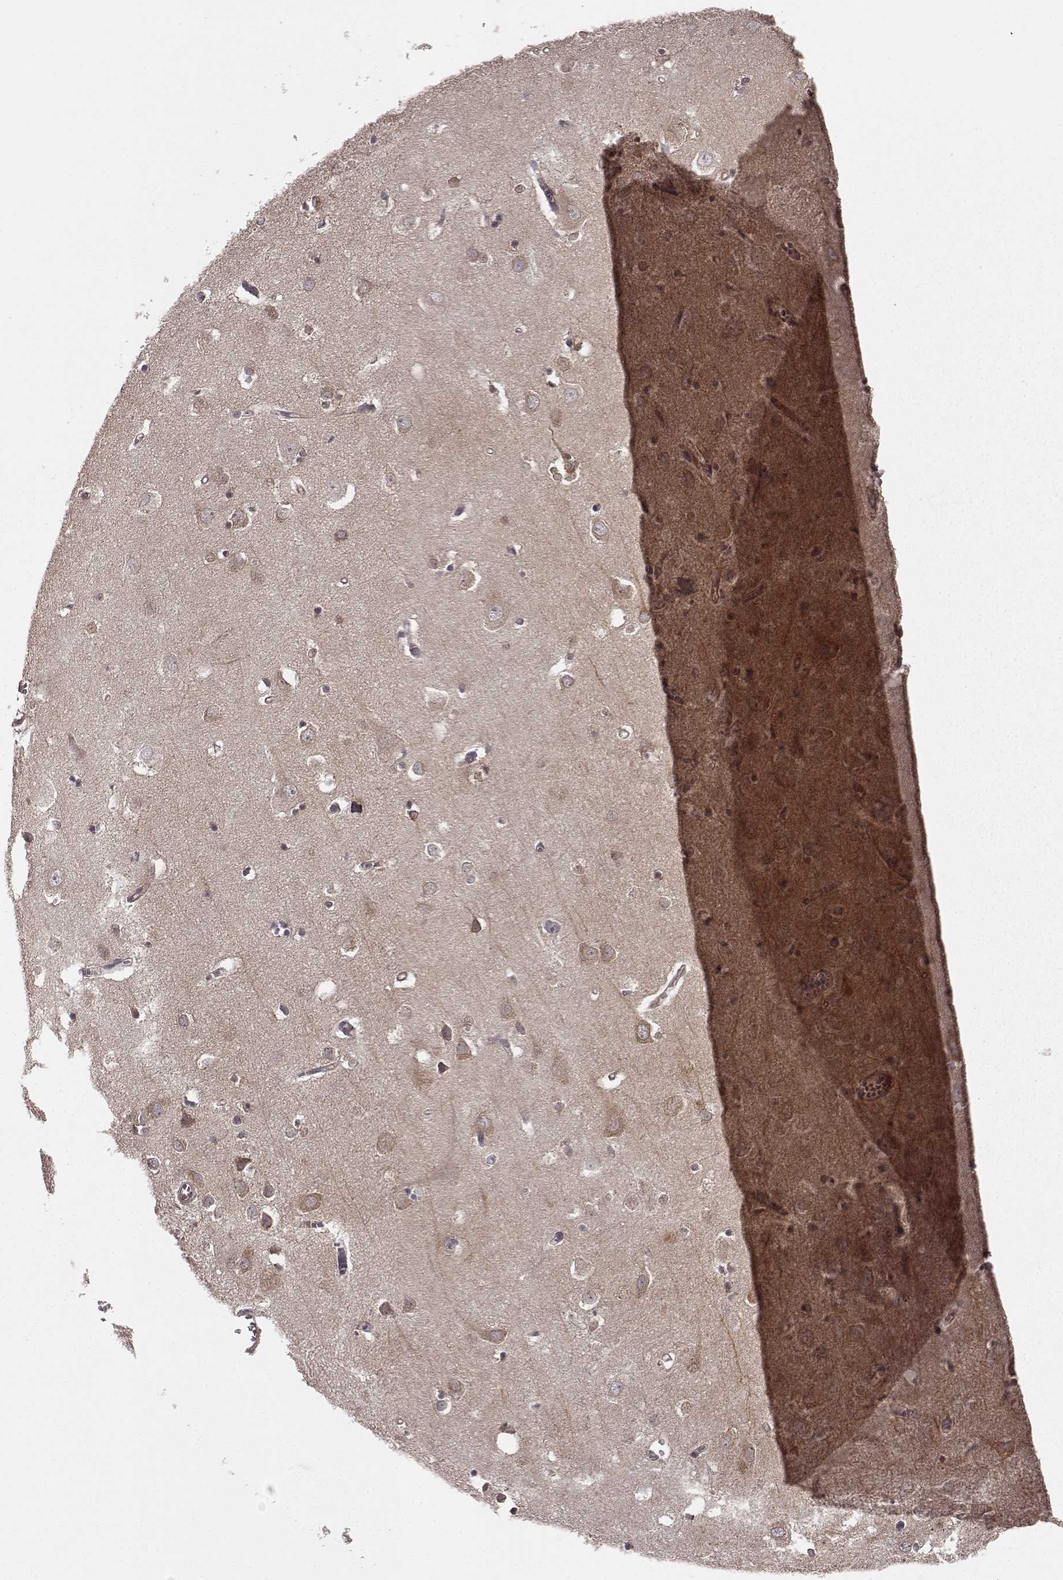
{"staining": {"intensity": "negative", "quantity": "none", "location": "none"}, "tissue": "cerebral cortex", "cell_type": "Endothelial cells", "image_type": "normal", "snomed": [{"axis": "morphology", "description": "Normal tissue, NOS"}, {"axis": "topography", "description": "Cerebral cortex"}], "caption": "This is a micrograph of IHC staining of unremarkable cerebral cortex, which shows no staining in endothelial cells.", "gene": "RABGAP1", "patient": {"sex": "male", "age": 70}}